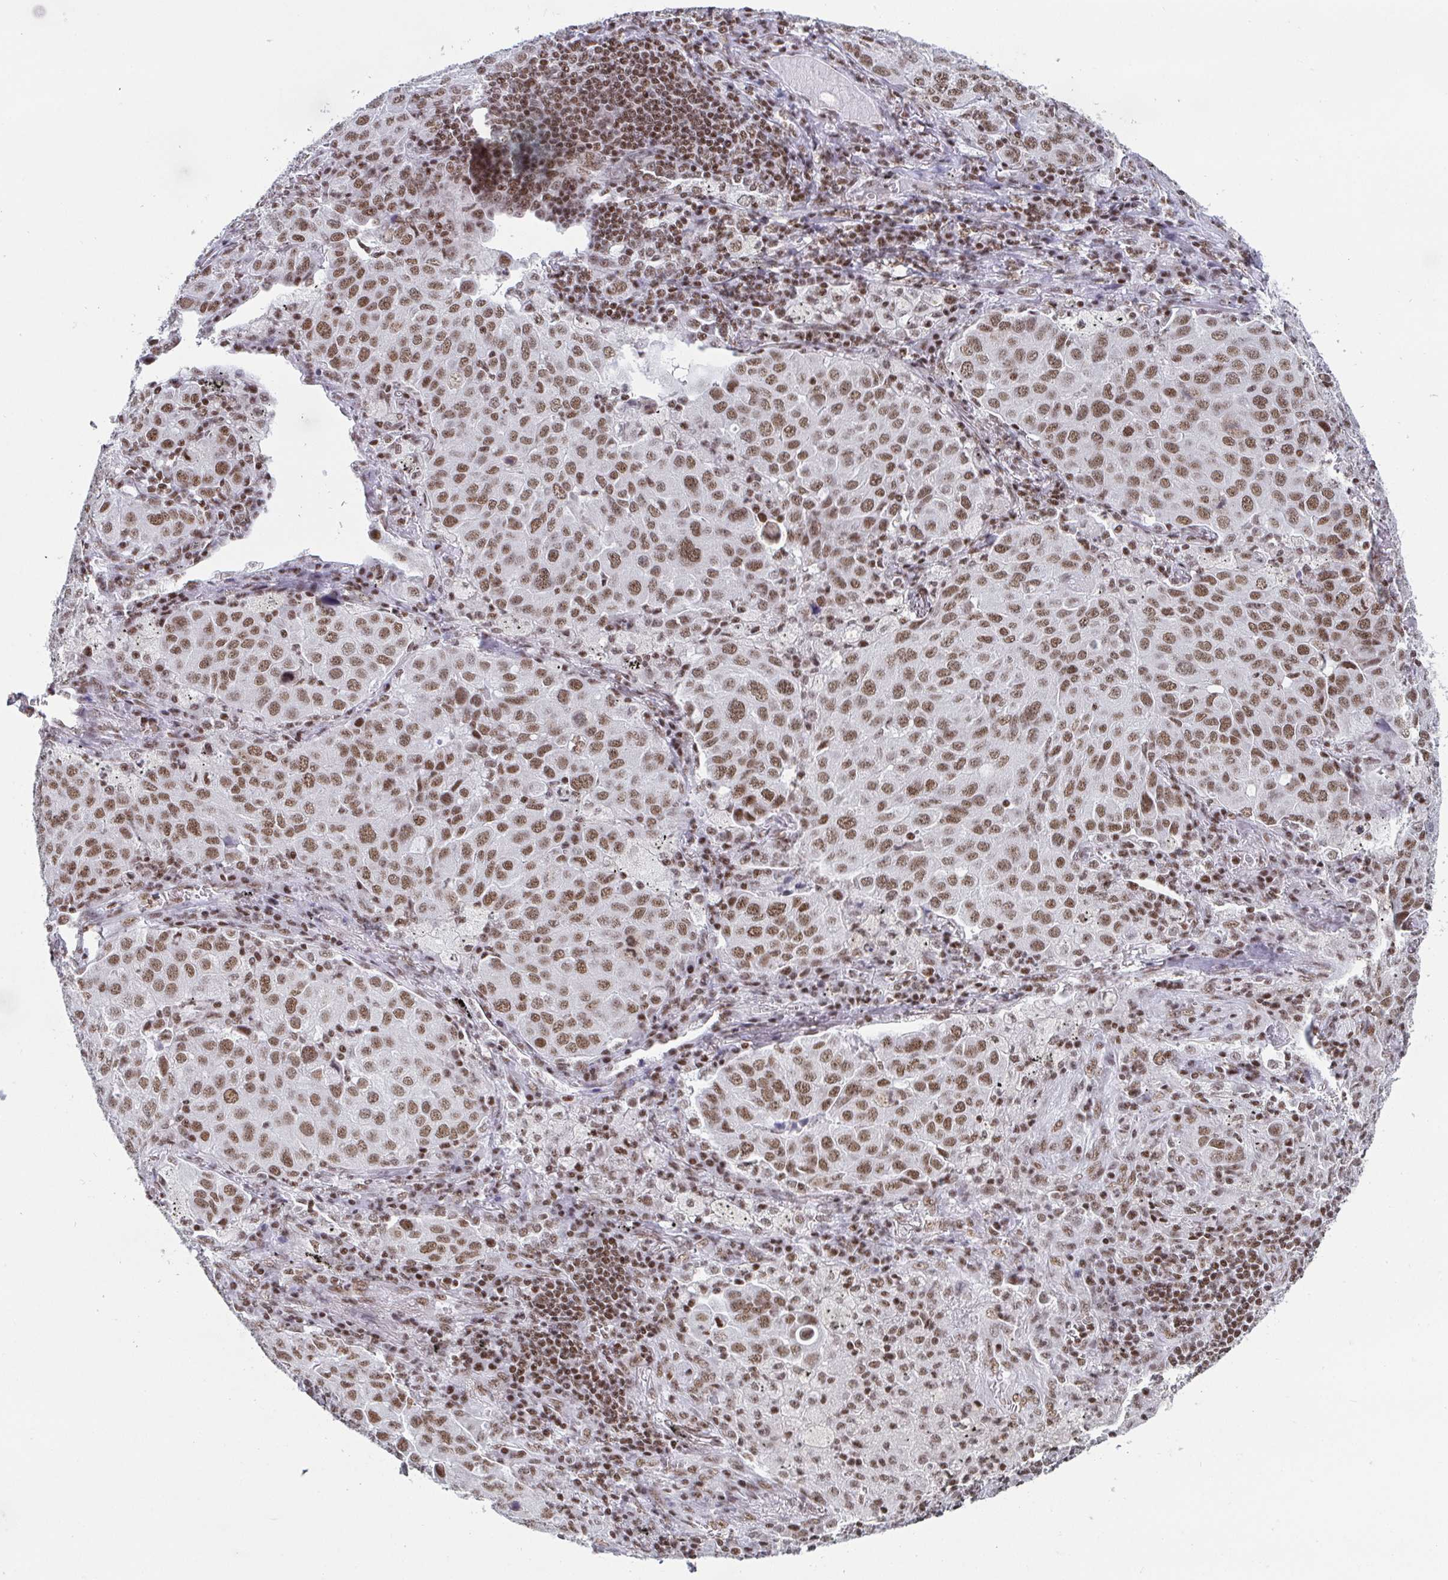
{"staining": {"intensity": "moderate", "quantity": ">75%", "location": "nuclear"}, "tissue": "lung cancer", "cell_type": "Tumor cells", "image_type": "cancer", "snomed": [{"axis": "morphology", "description": "Adenocarcinoma, NOS"}, {"axis": "morphology", "description": "Adenocarcinoma, metastatic, NOS"}, {"axis": "topography", "description": "Lymph node"}, {"axis": "topography", "description": "Lung"}], "caption": "Adenocarcinoma (lung) tissue displays moderate nuclear positivity in about >75% of tumor cells (Stains: DAB in brown, nuclei in blue, Microscopy: brightfield microscopy at high magnification).", "gene": "CTCF", "patient": {"sex": "female", "age": 65}}